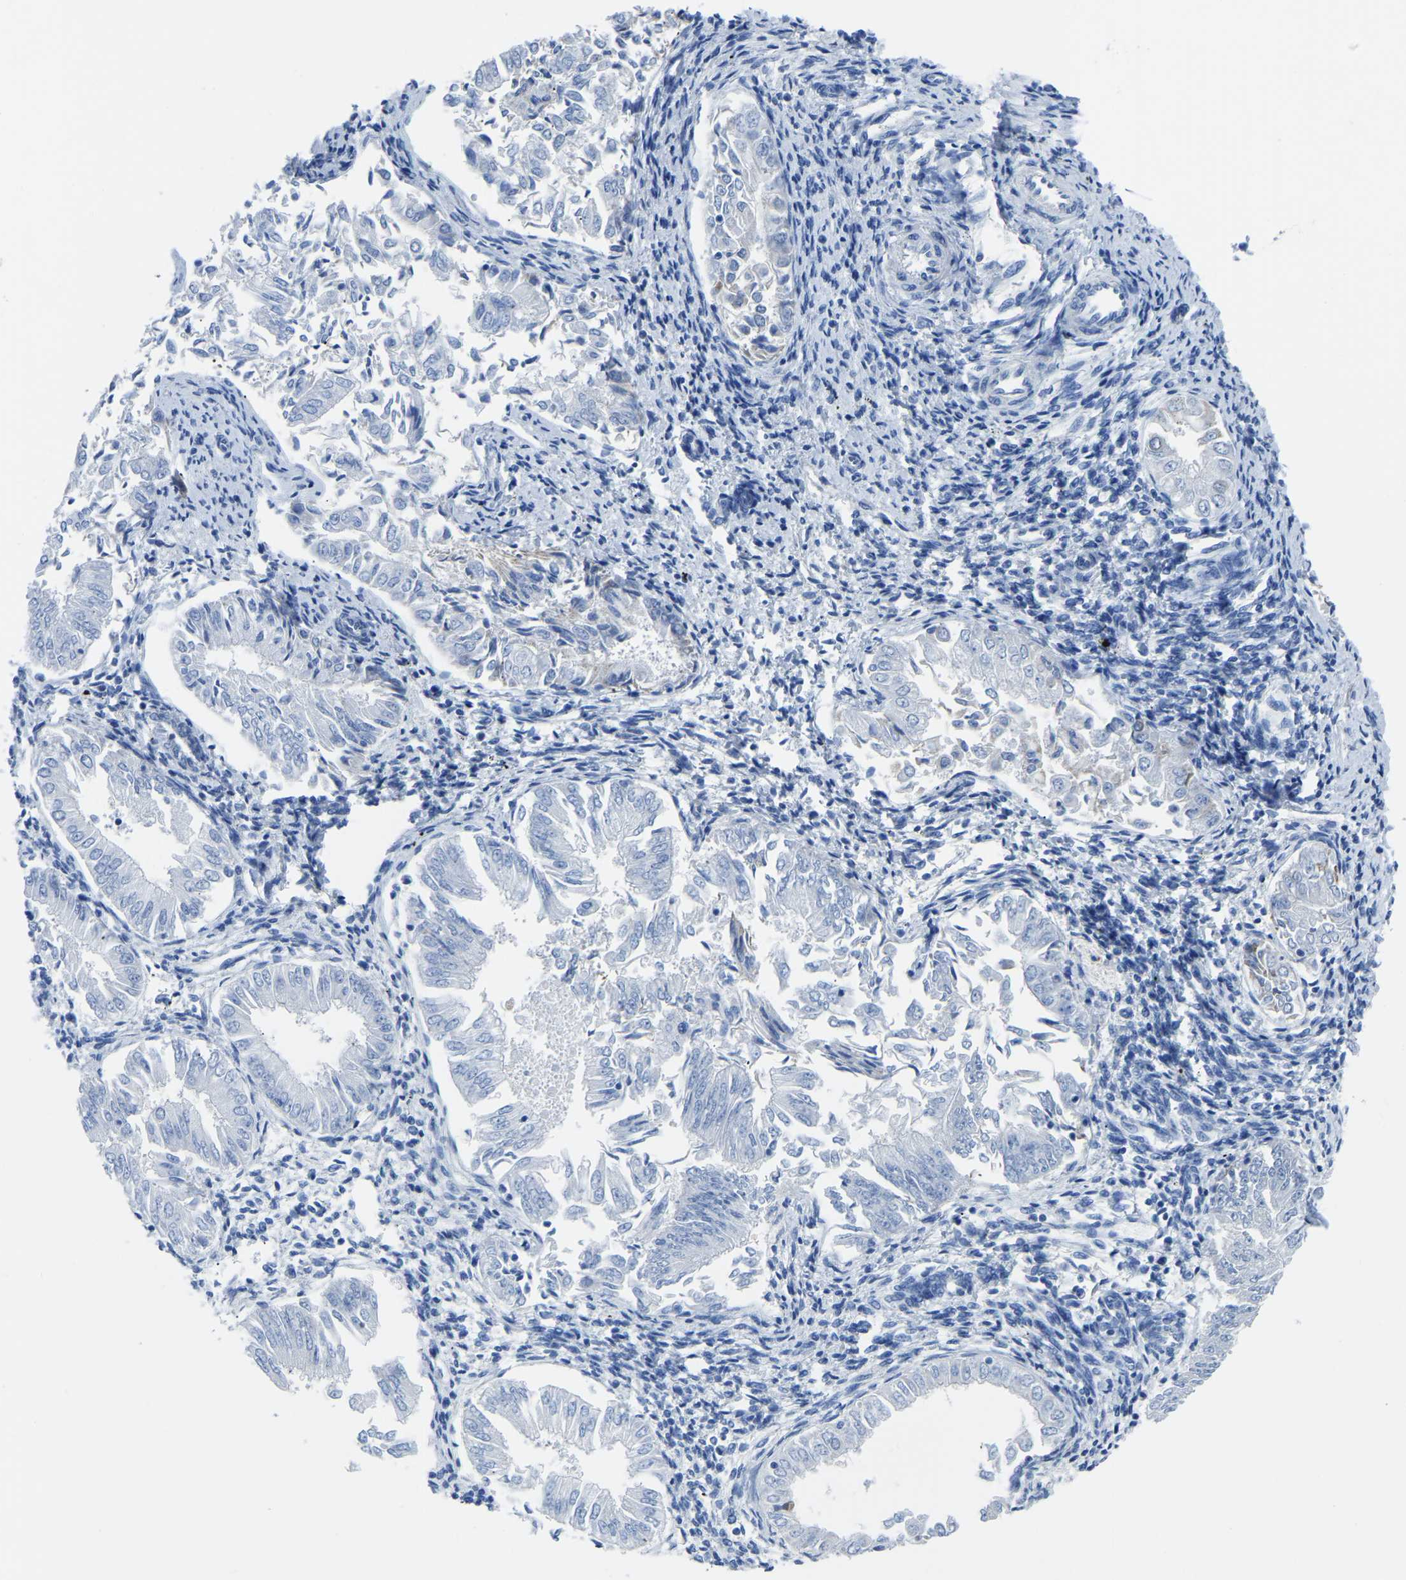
{"staining": {"intensity": "negative", "quantity": "none", "location": "none"}, "tissue": "endometrial cancer", "cell_type": "Tumor cells", "image_type": "cancer", "snomed": [{"axis": "morphology", "description": "Adenocarcinoma, NOS"}, {"axis": "topography", "description": "Endometrium"}], "caption": "A photomicrograph of human endometrial cancer (adenocarcinoma) is negative for staining in tumor cells. The staining was performed using DAB (3,3'-diaminobenzidine) to visualize the protein expression in brown, while the nuclei were stained in blue with hematoxylin (Magnification: 20x).", "gene": "ETFA", "patient": {"sex": "female", "age": 53}}